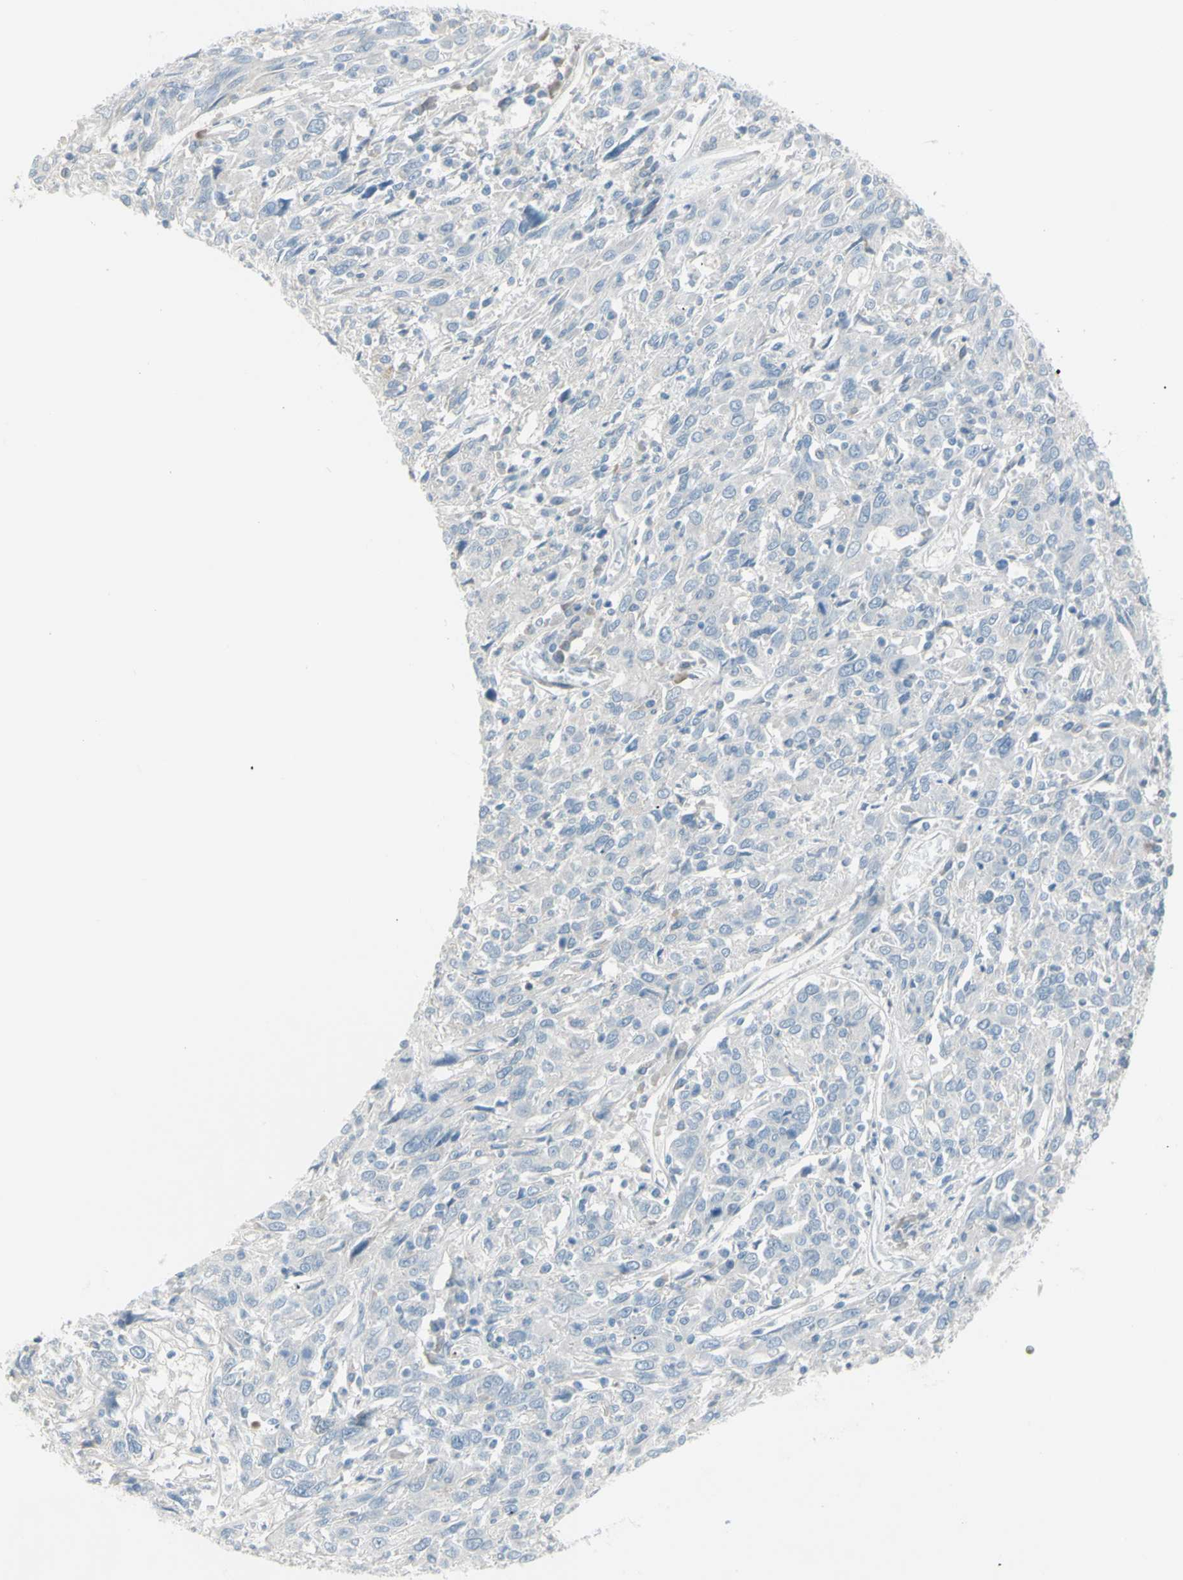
{"staining": {"intensity": "negative", "quantity": "none", "location": "none"}, "tissue": "cervical cancer", "cell_type": "Tumor cells", "image_type": "cancer", "snomed": [{"axis": "morphology", "description": "Squamous cell carcinoma, NOS"}, {"axis": "topography", "description": "Cervix"}], "caption": "A high-resolution micrograph shows immunohistochemistry (IHC) staining of squamous cell carcinoma (cervical), which reveals no significant staining in tumor cells.", "gene": "GPR34", "patient": {"sex": "female", "age": 46}}